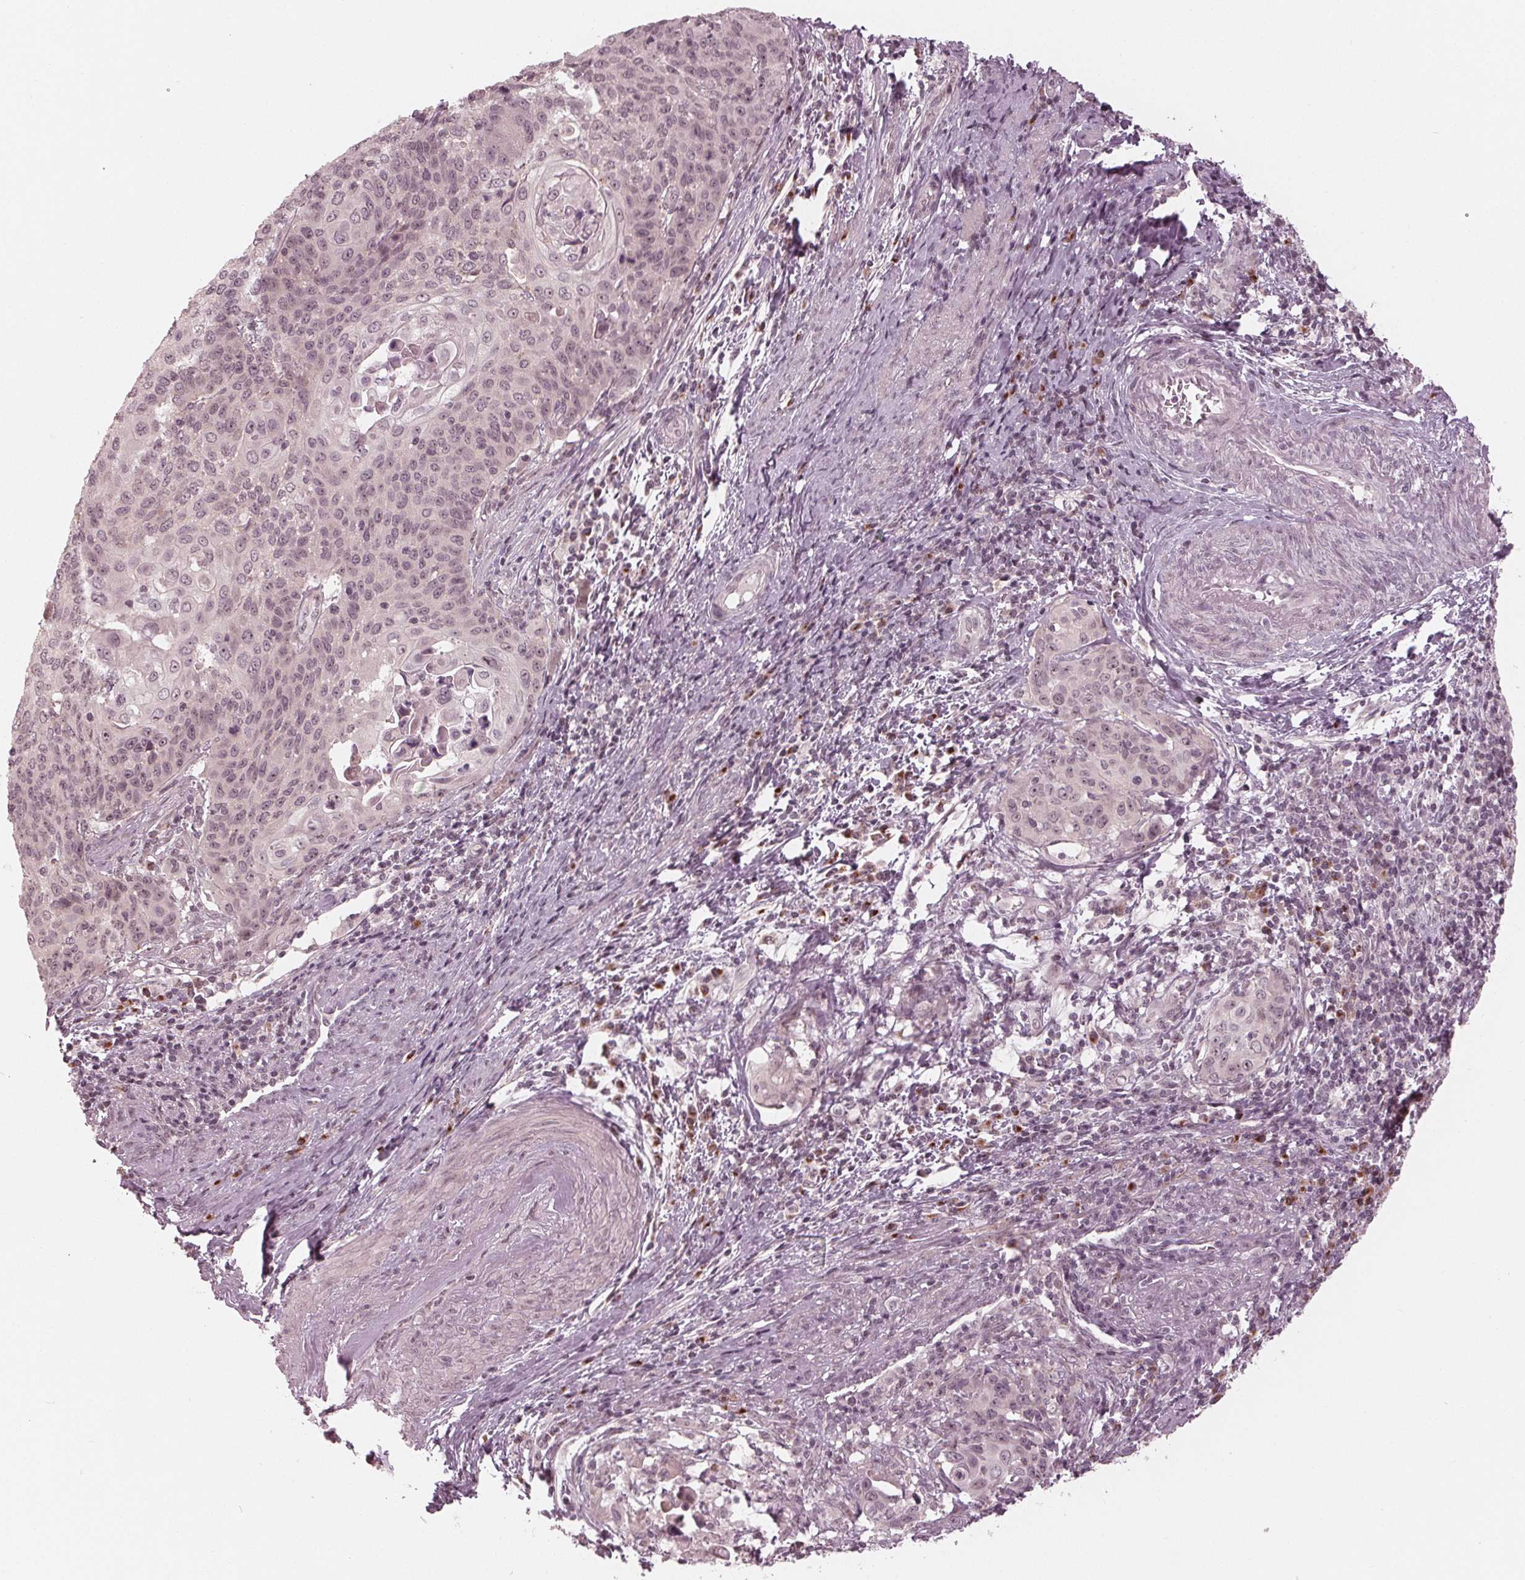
{"staining": {"intensity": "weak", "quantity": "25%-75%", "location": "nuclear"}, "tissue": "cervical cancer", "cell_type": "Tumor cells", "image_type": "cancer", "snomed": [{"axis": "morphology", "description": "Squamous cell carcinoma, NOS"}, {"axis": "topography", "description": "Cervix"}], "caption": "There is low levels of weak nuclear staining in tumor cells of cervical cancer, as demonstrated by immunohistochemical staining (brown color).", "gene": "SLX4", "patient": {"sex": "female", "age": 65}}